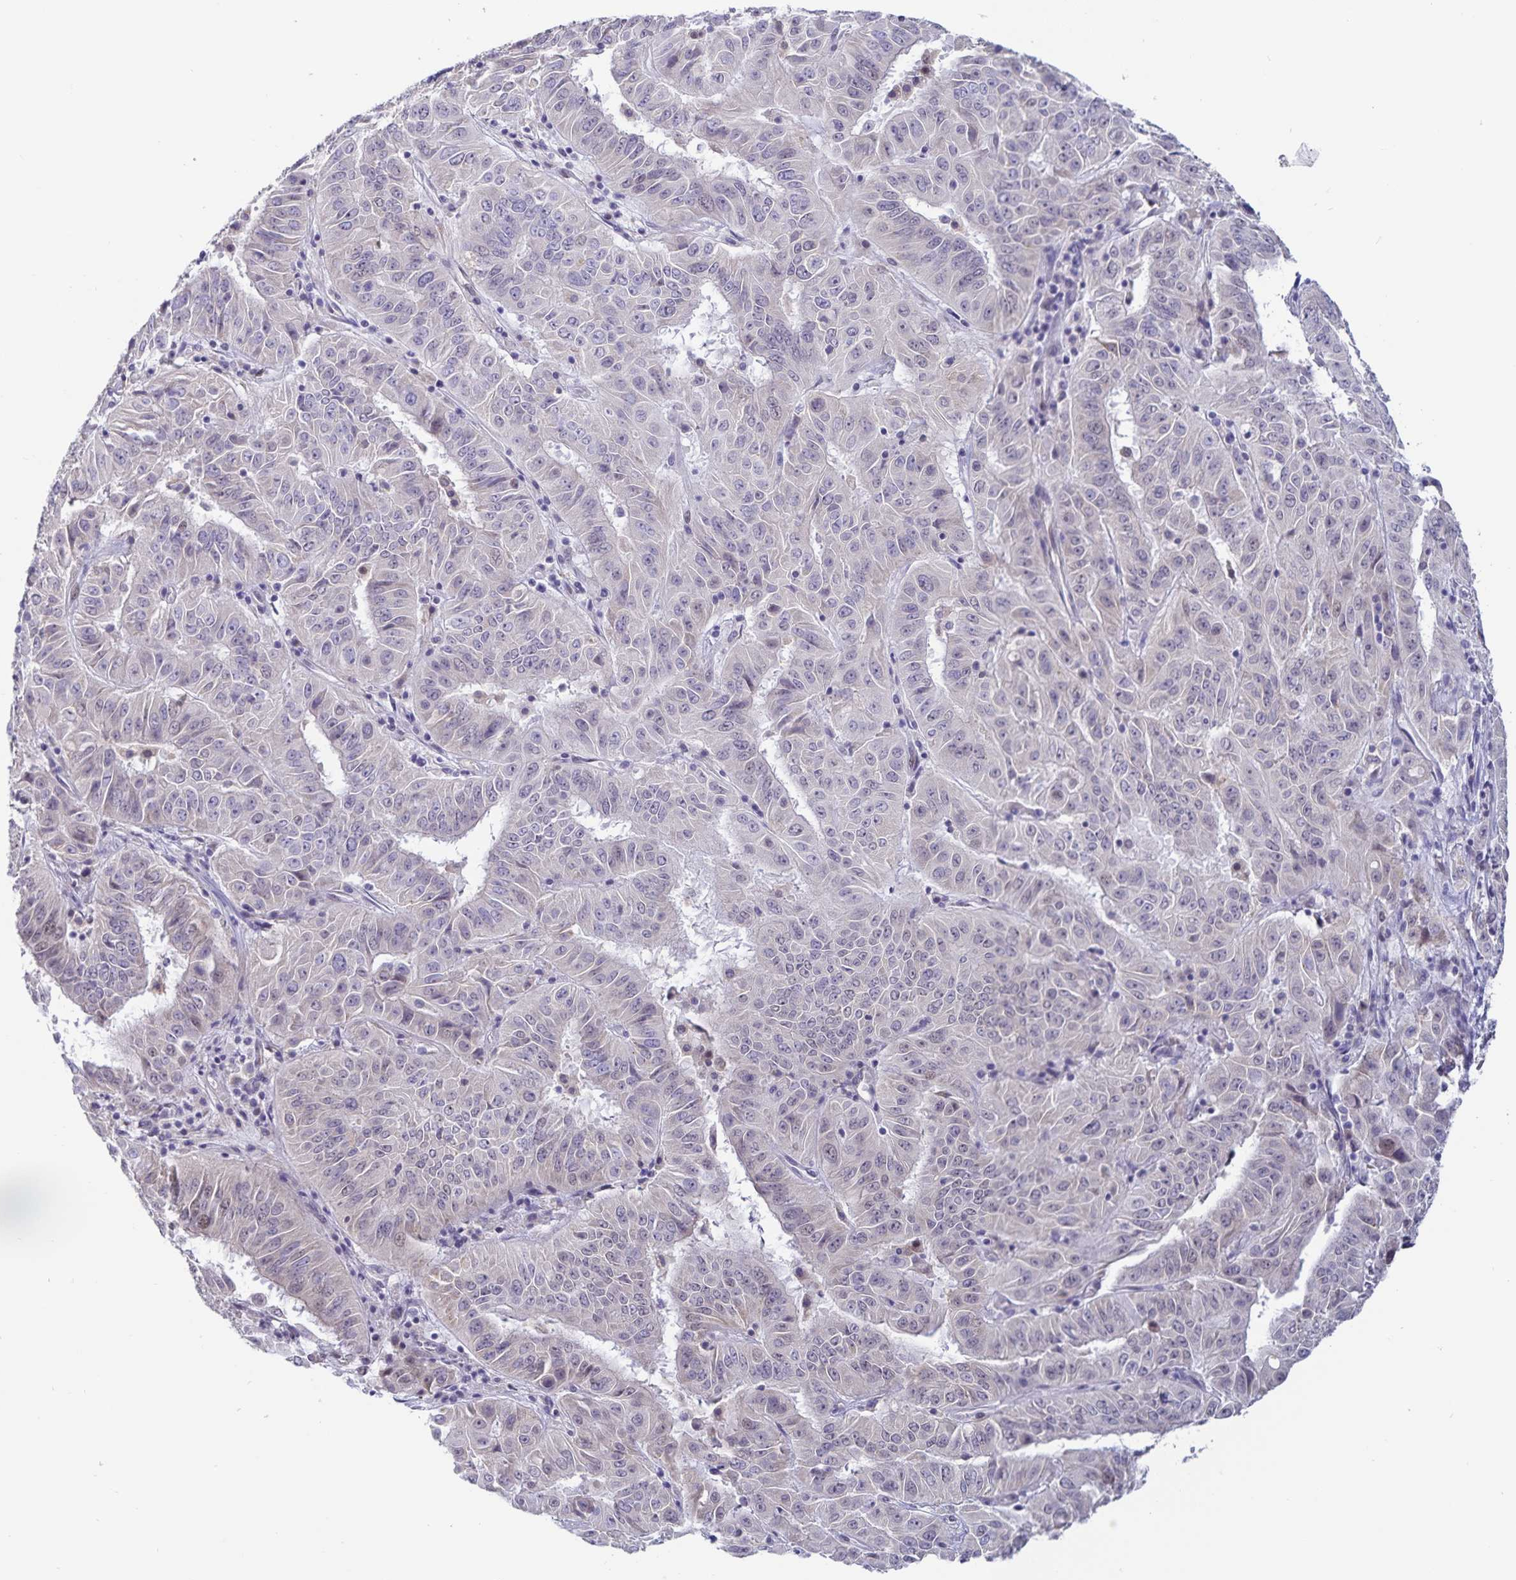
{"staining": {"intensity": "negative", "quantity": "none", "location": "none"}, "tissue": "pancreatic cancer", "cell_type": "Tumor cells", "image_type": "cancer", "snomed": [{"axis": "morphology", "description": "Adenocarcinoma, NOS"}, {"axis": "topography", "description": "Pancreas"}], "caption": "Tumor cells show no significant protein positivity in pancreatic cancer. (Brightfield microscopy of DAB IHC at high magnification).", "gene": "ATP2A2", "patient": {"sex": "male", "age": 63}}